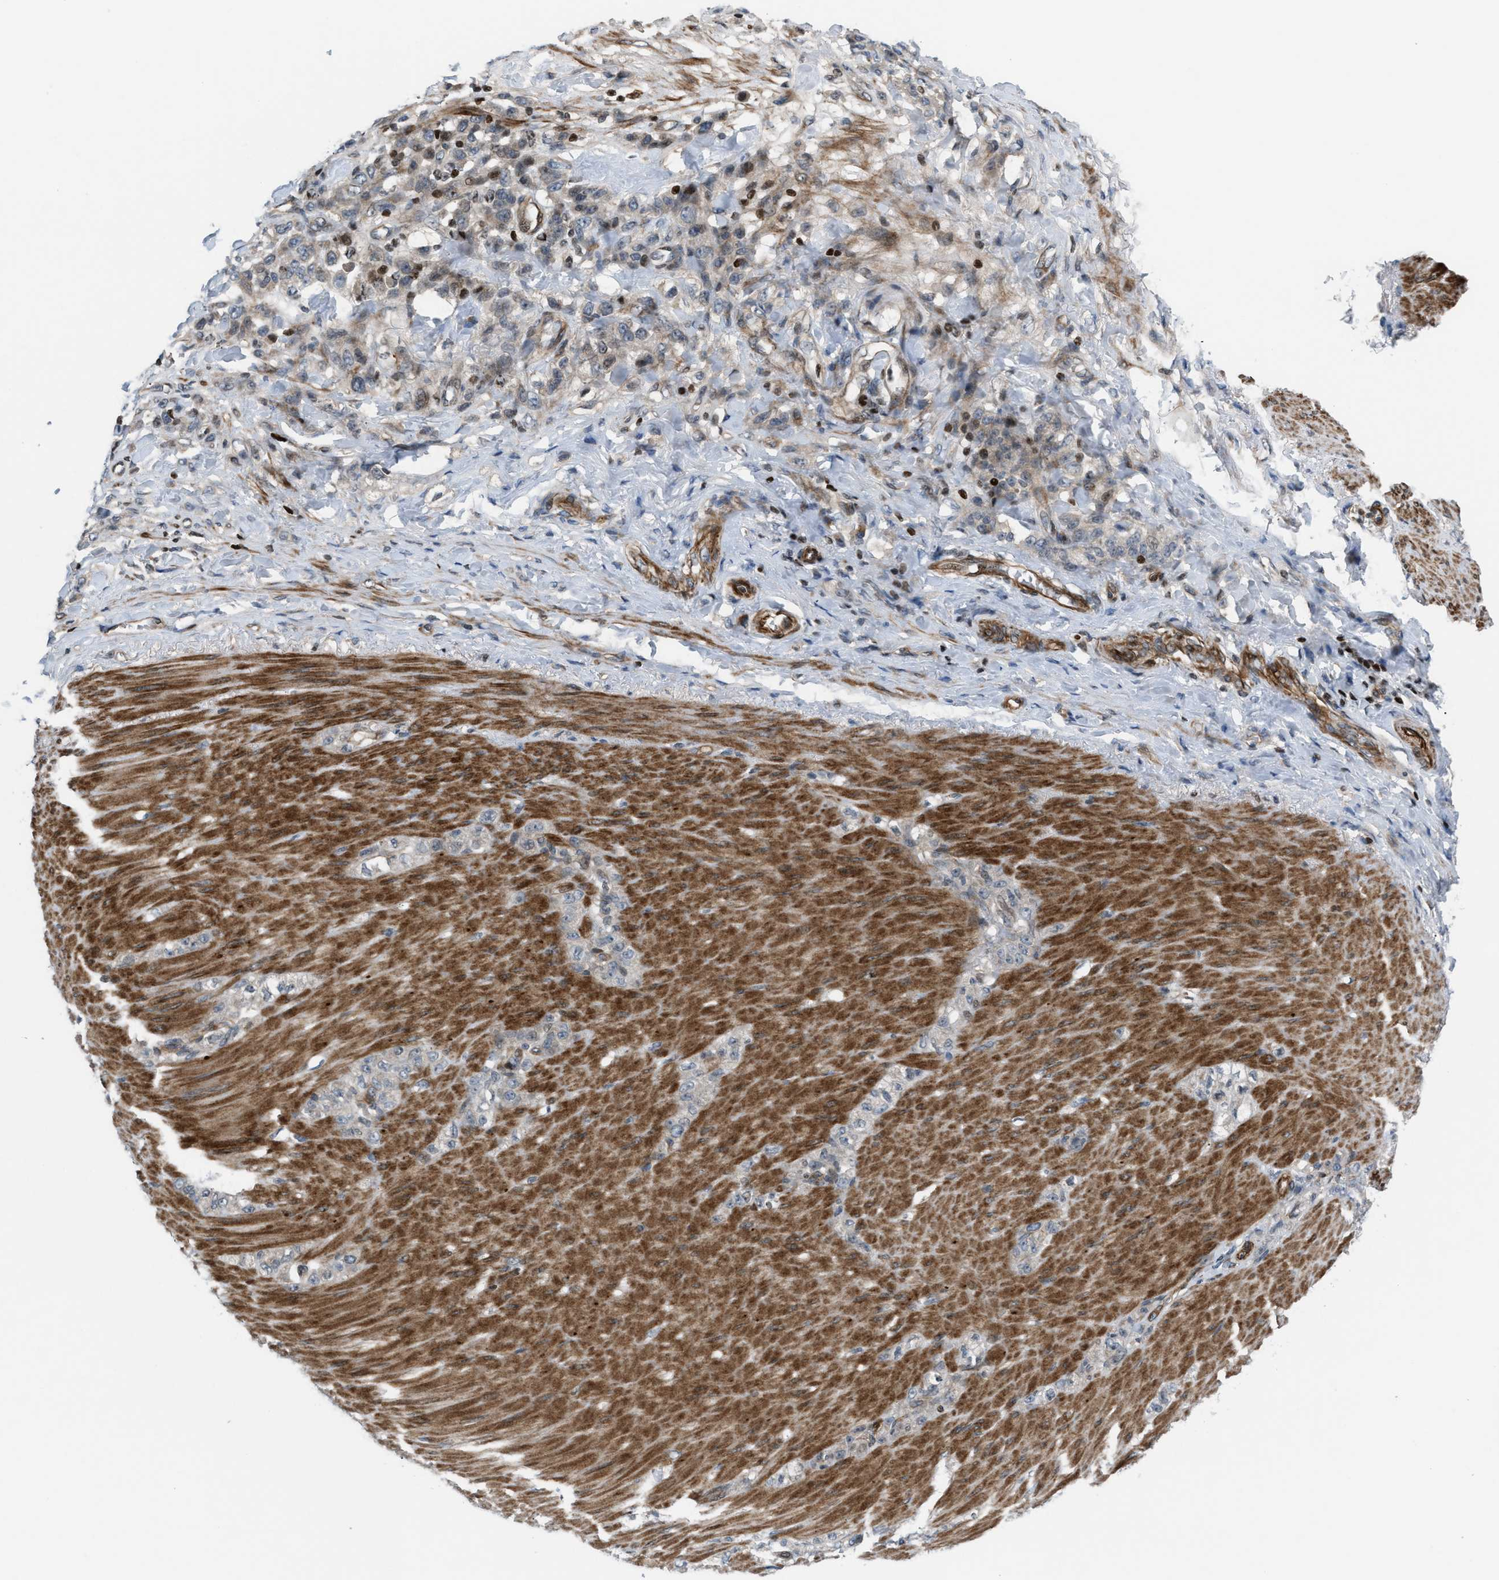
{"staining": {"intensity": "negative", "quantity": "none", "location": "none"}, "tissue": "stomach cancer", "cell_type": "Tumor cells", "image_type": "cancer", "snomed": [{"axis": "morphology", "description": "Normal tissue, NOS"}, {"axis": "morphology", "description": "Adenocarcinoma, NOS"}, {"axis": "topography", "description": "Stomach"}], "caption": "Immunohistochemistry histopathology image of adenocarcinoma (stomach) stained for a protein (brown), which shows no expression in tumor cells. (DAB (3,3'-diaminobenzidine) immunohistochemistry (IHC) with hematoxylin counter stain).", "gene": "ZNF276", "patient": {"sex": "male", "age": 82}}